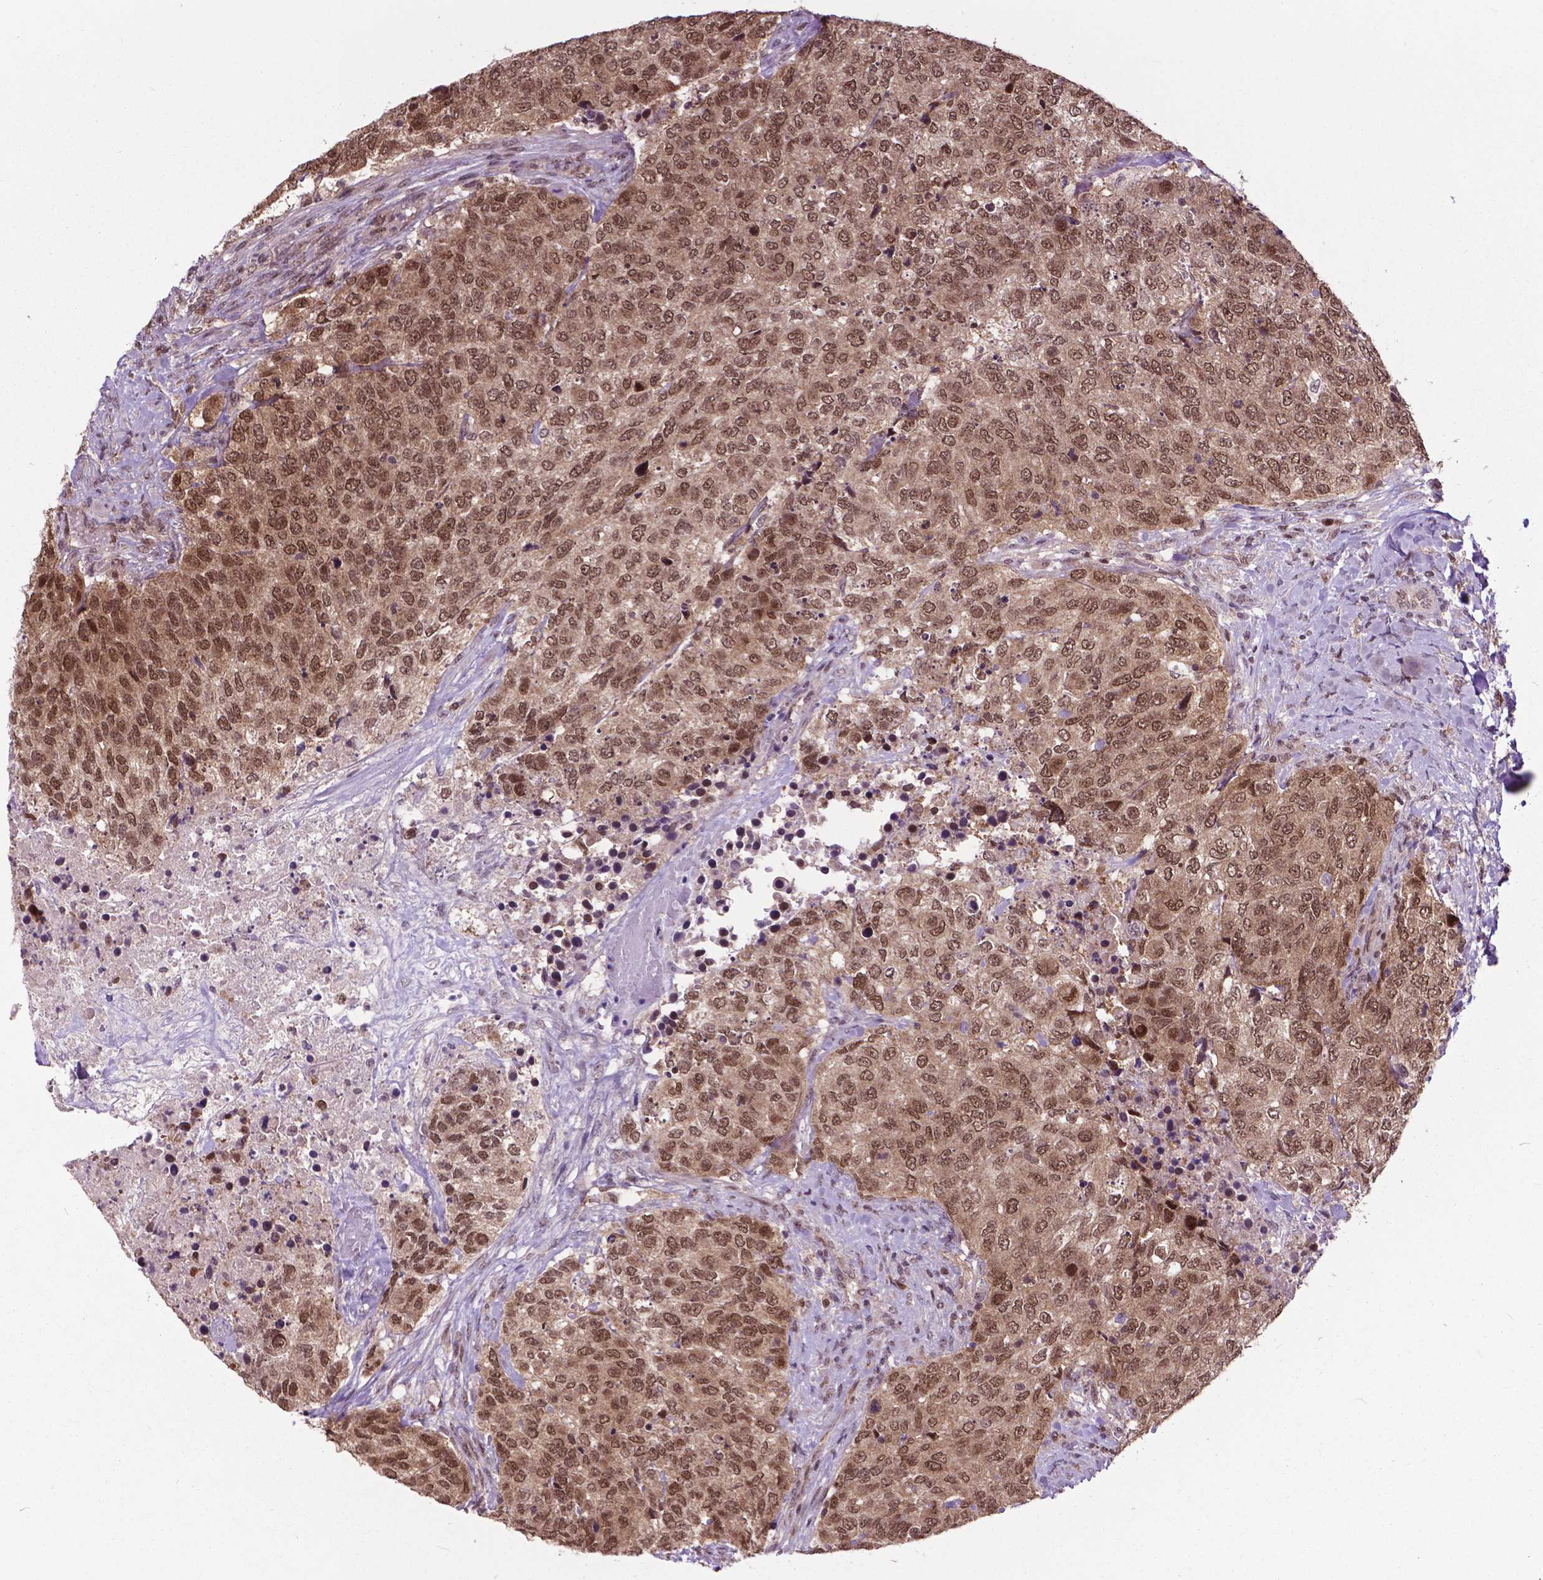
{"staining": {"intensity": "moderate", "quantity": ">75%", "location": "nuclear"}, "tissue": "urothelial cancer", "cell_type": "Tumor cells", "image_type": "cancer", "snomed": [{"axis": "morphology", "description": "Urothelial carcinoma, High grade"}, {"axis": "topography", "description": "Urinary bladder"}], "caption": "Urothelial carcinoma (high-grade) stained for a protein exhibits moderate nuclear positivity in tumor cells.", "gene": "FAF1", "patient": {"sex": "female", "age": 78}}